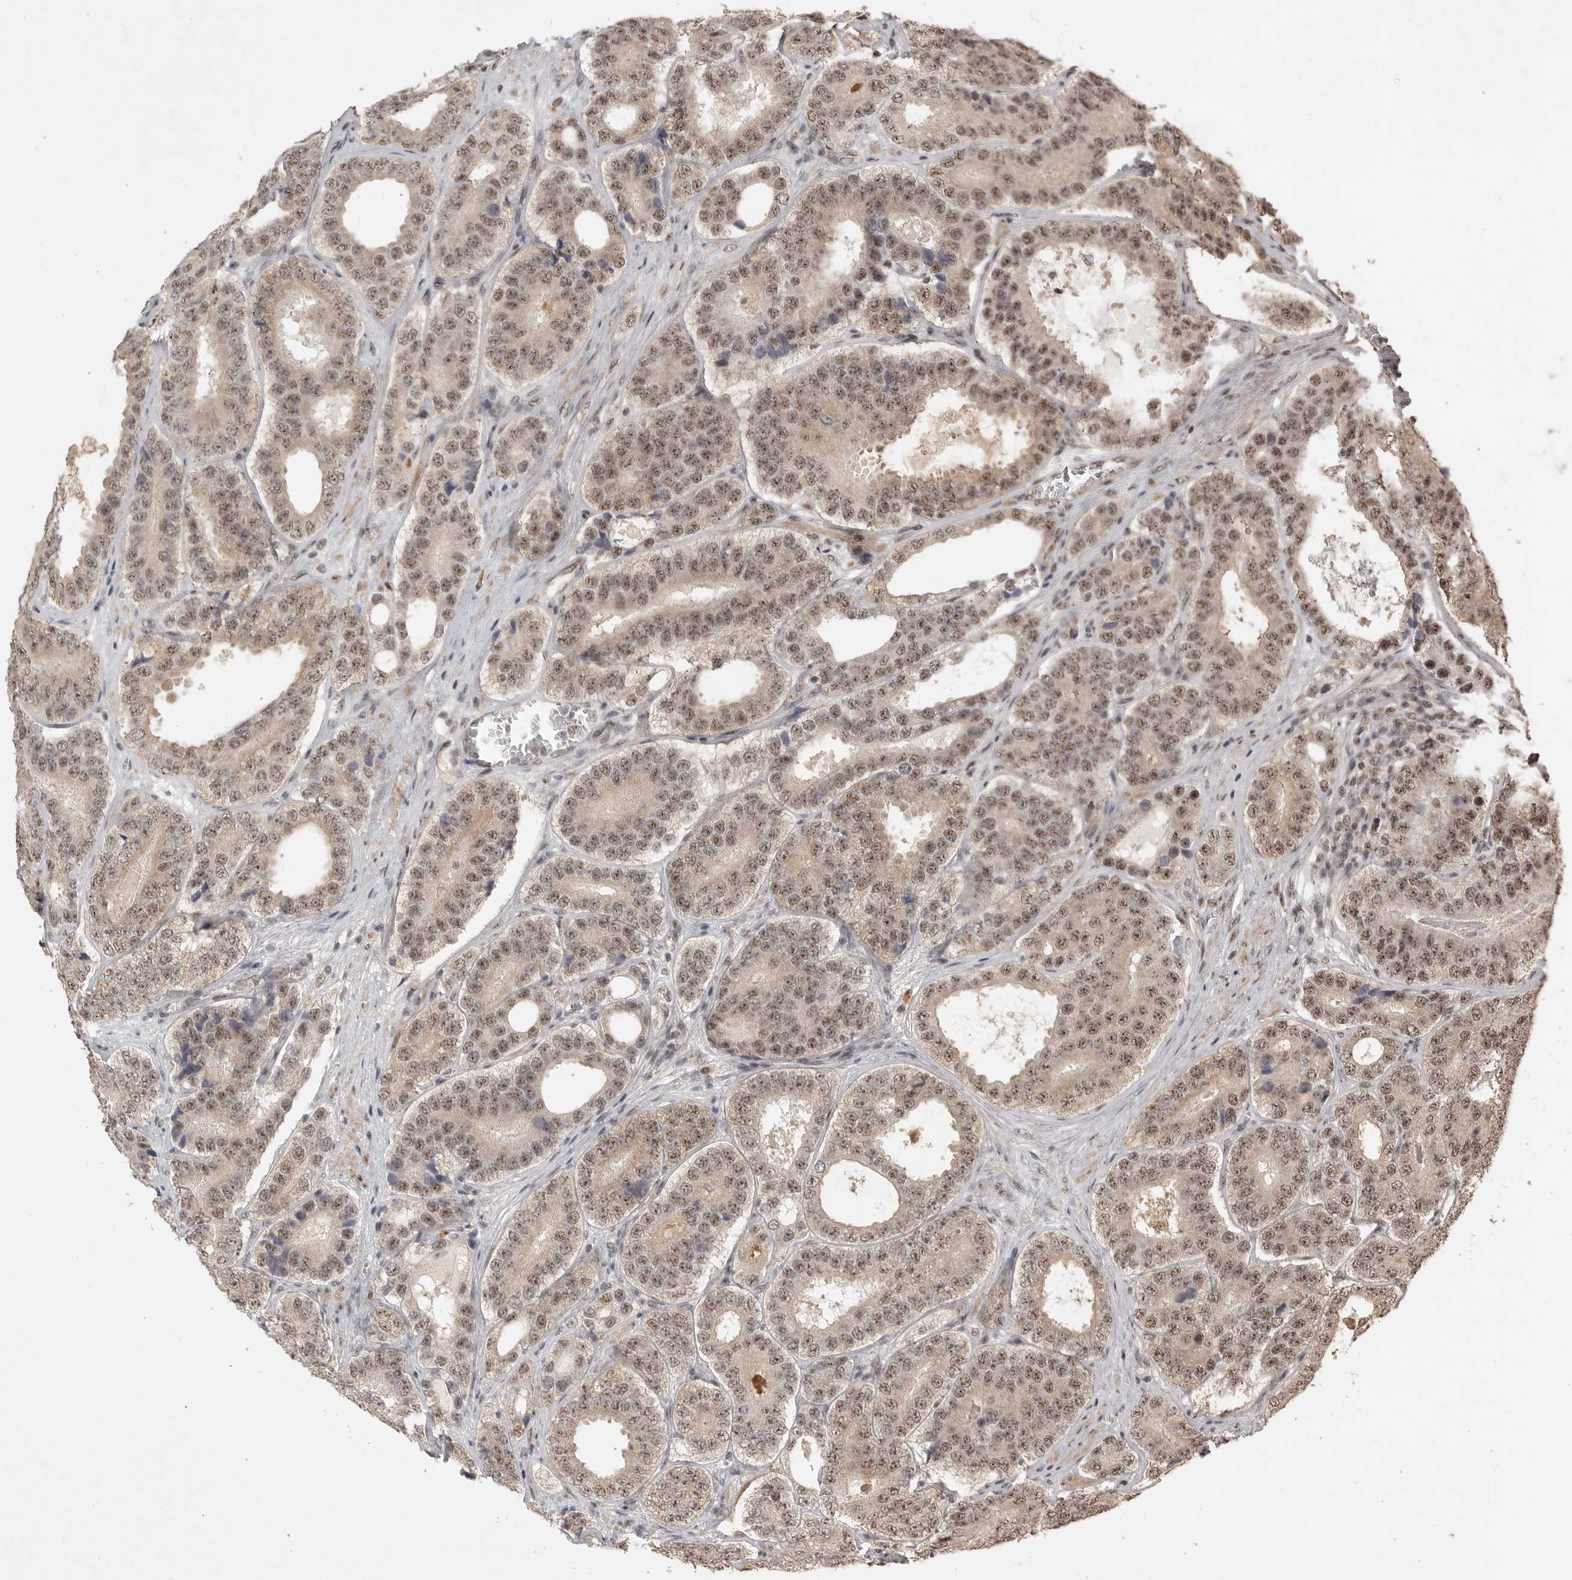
{"staining": {"intensity": "moderate", "quantity": ">75%", "location": "nuclear"}, "tissue": "prostate cancer", "cell_type": "Tumor cells", "image_type": "cancer", "snomed": [{"axis": "morphology", "description": "Adenocarcinoma, High grade"}, {"axis": "topography", "description": "Prostate"}], "caption": "Human prostate cancer (adenocarcinoma (high-grade)) stained with a brown dye reveals moderate nuclear positive staining in about >75% of tumor cells.", "gene": "POMP", "patient": {"sex": "male", "age": 56}}